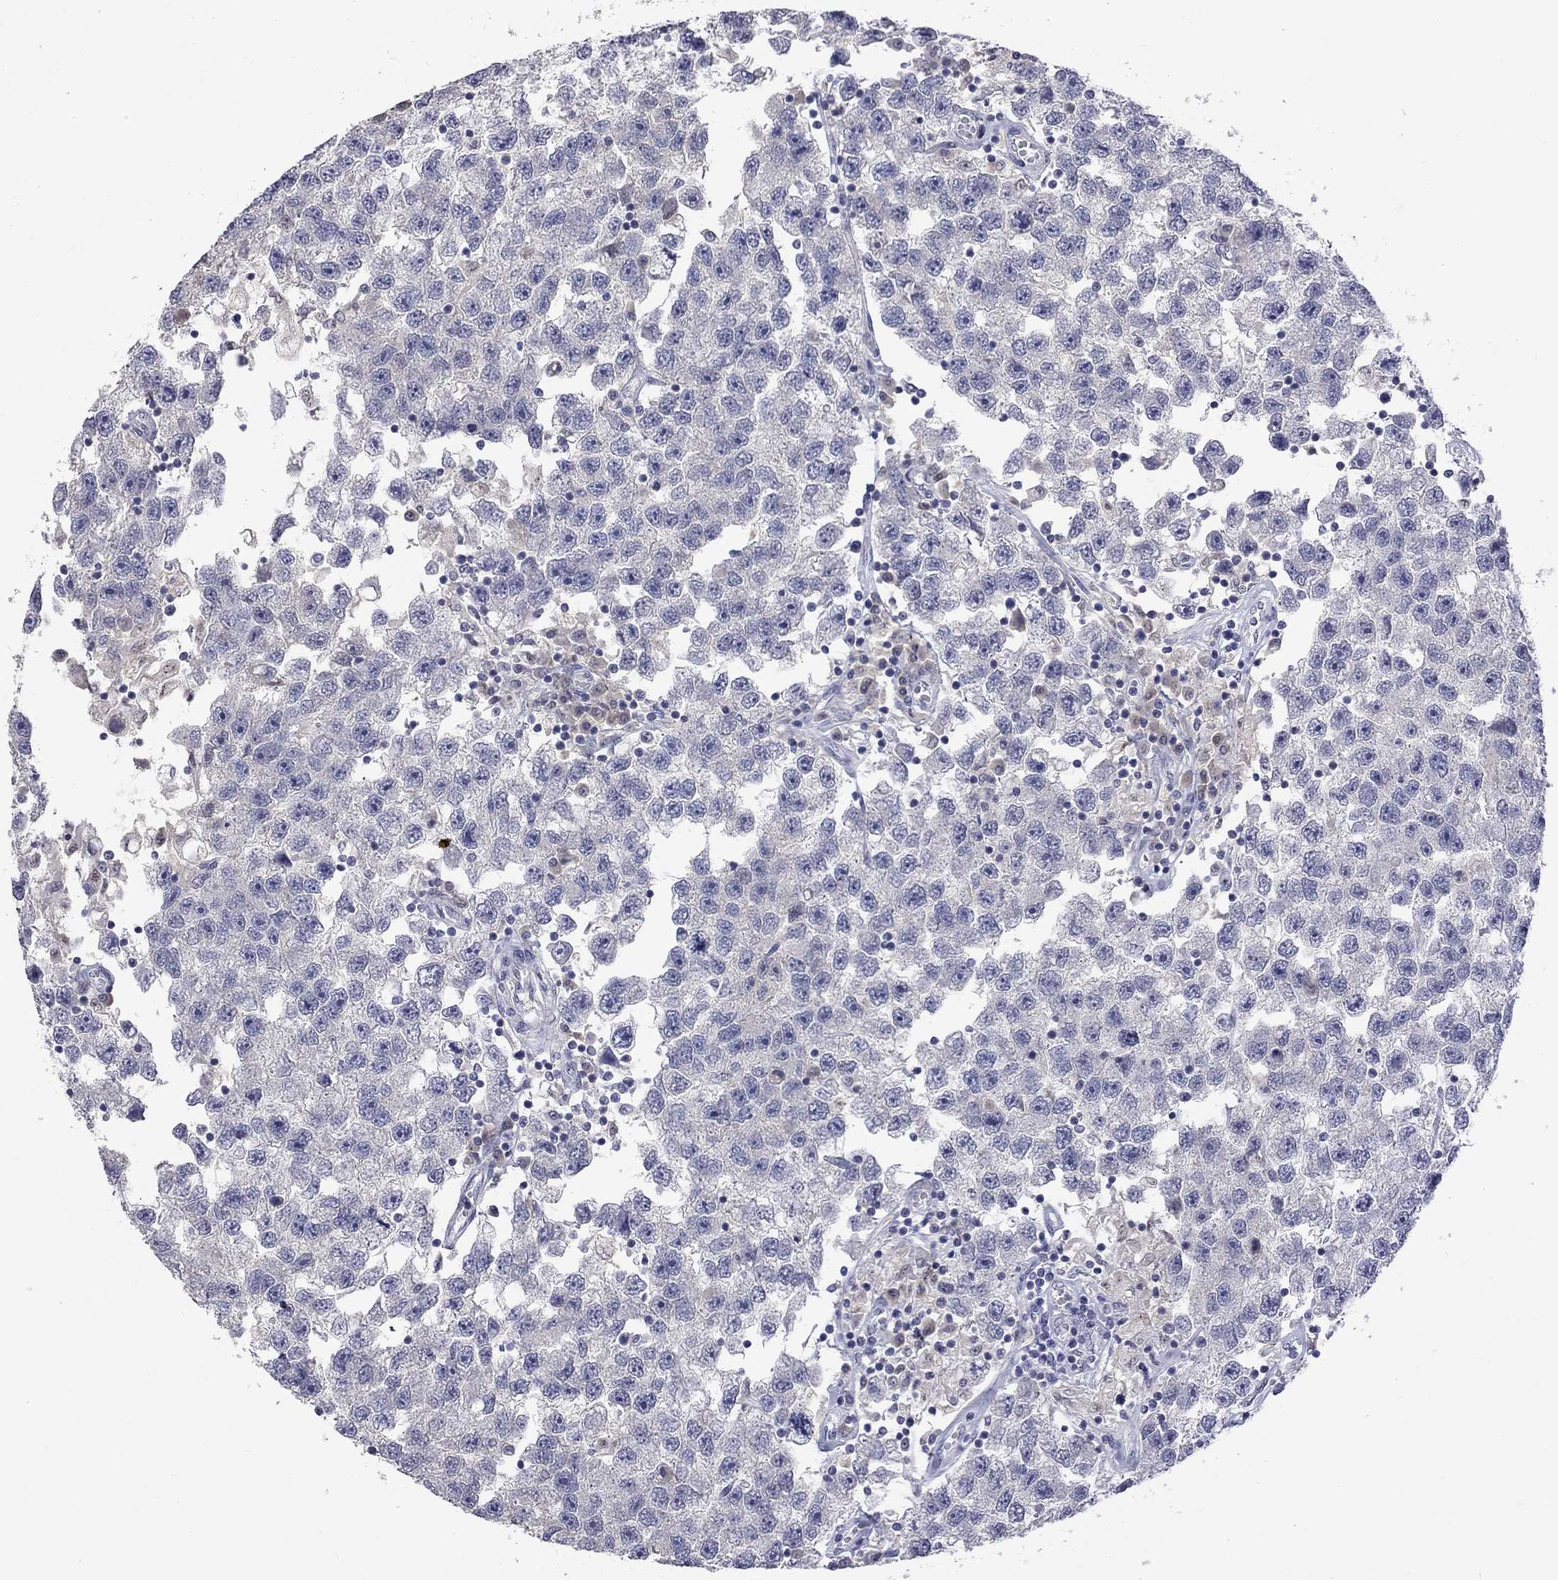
{"staining": {"intensity": "negative", "quantity": "none", "location": "none"}, "tissue": "testis cancer", "cell_type": "Tumor cells", "image_type": "cancer", "snomed": [{"axis": "morphology", "description": "Seminoma, NOS"}, {"axis": "topography", "description": "Testis"}], "caption": "A high-resolution micrograph shows IHC staining of testis cancer (seminoma), which reveals no significant expression in tumor cells.", "gene": "SLC51A", "patient": {"sex": "male", "age": 26}}